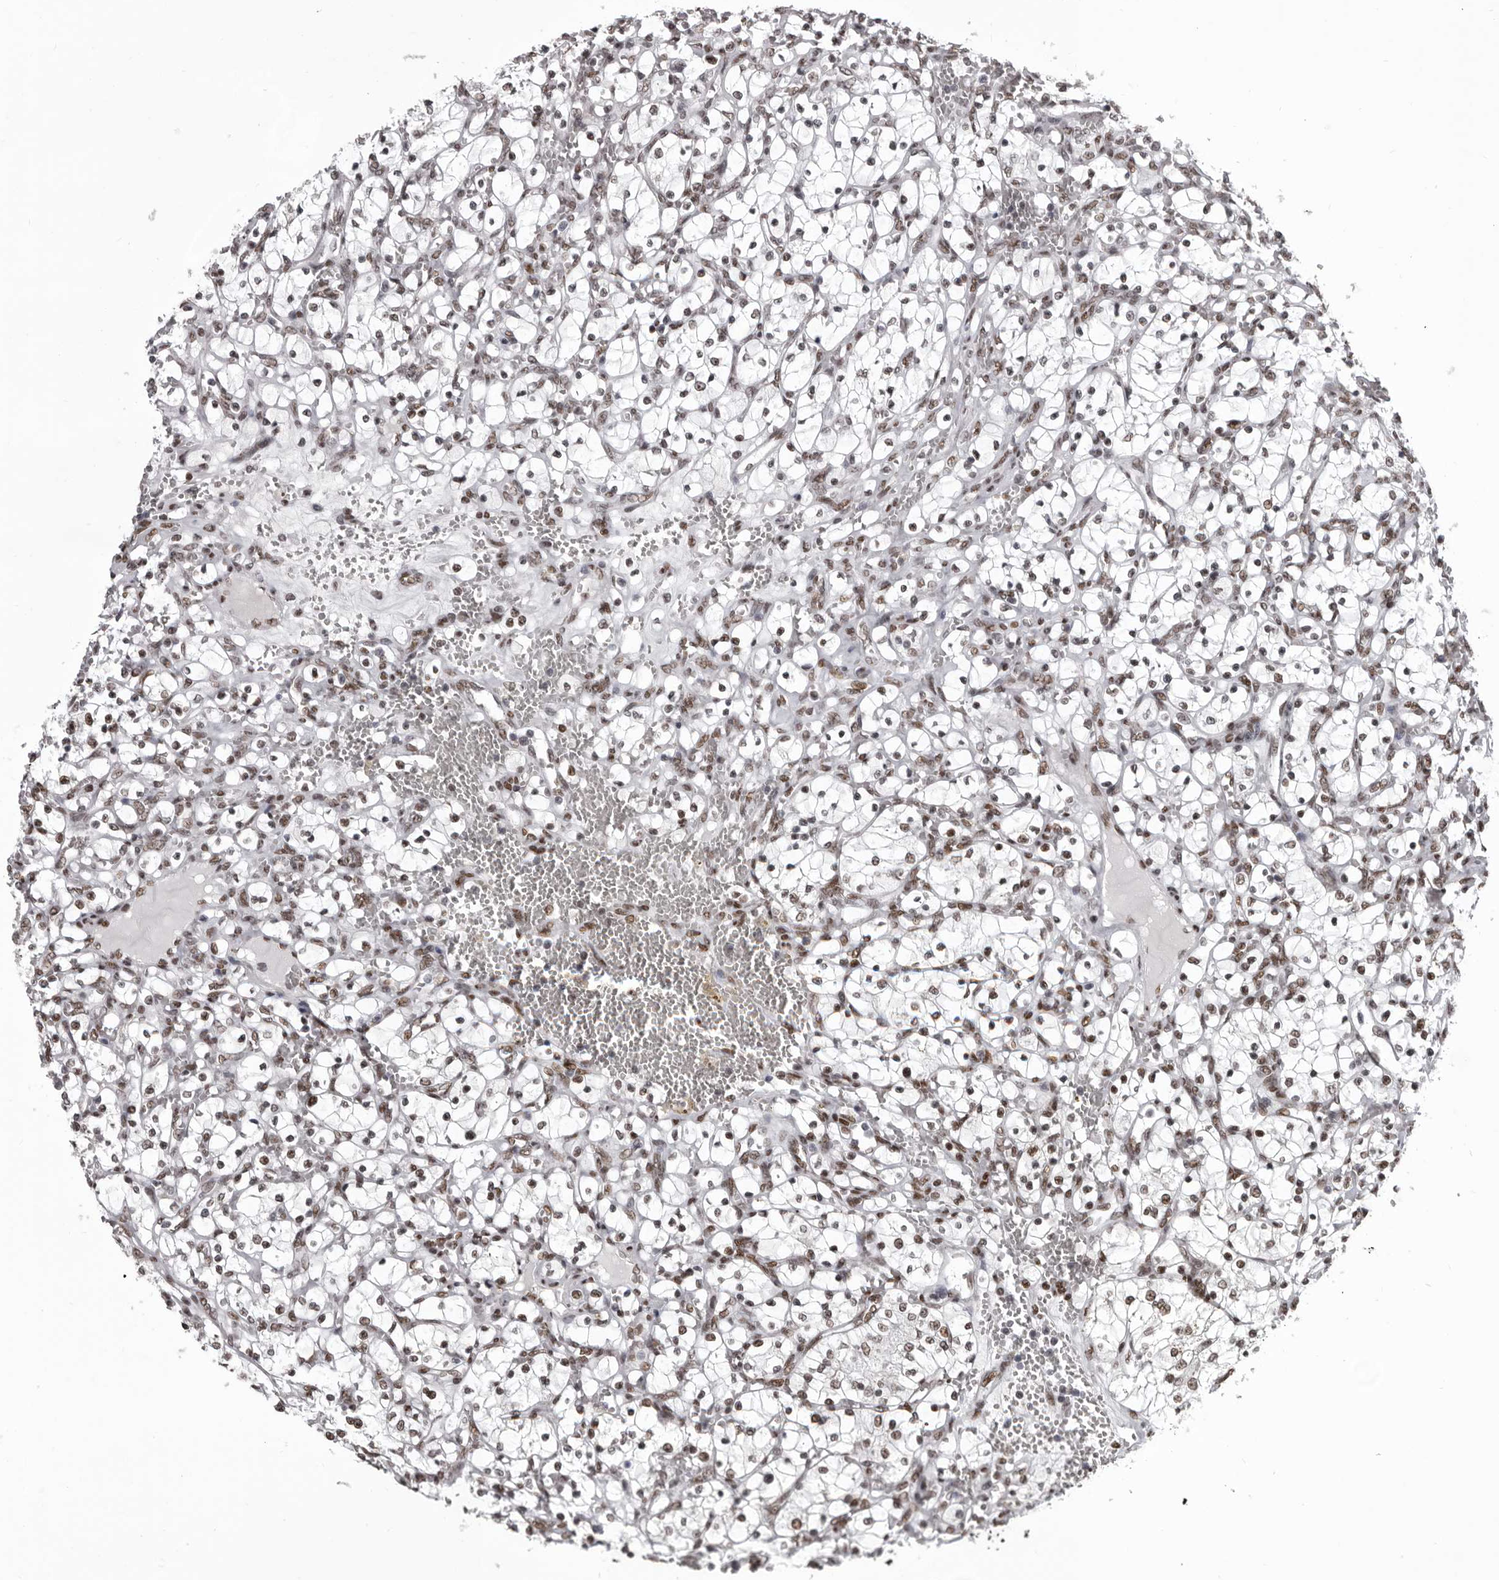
{"staining": {"intensity": "moderate", "quantity": "25%-75%", "location": "nuclear"}, "tissue": "renal cancer", "cell_type": "Tumor cells", "image_type": "cancer", "snomed": [{"axis": "morphology", "description": "Adenocarcinoma, NOS"}, {"axis": "topography", "description": "Kidney"}], "caption": "The micrograph displays immunohistochemical staining of renal cancer (adenocarcinoma). There is moderate nuclear expression is identified in approximately 25%-75% of tumor cells. (IHC, brightfield microscopy, high magnification).", "gene": "NUMA1", "patient": {"sex": "female", "age": 69}}